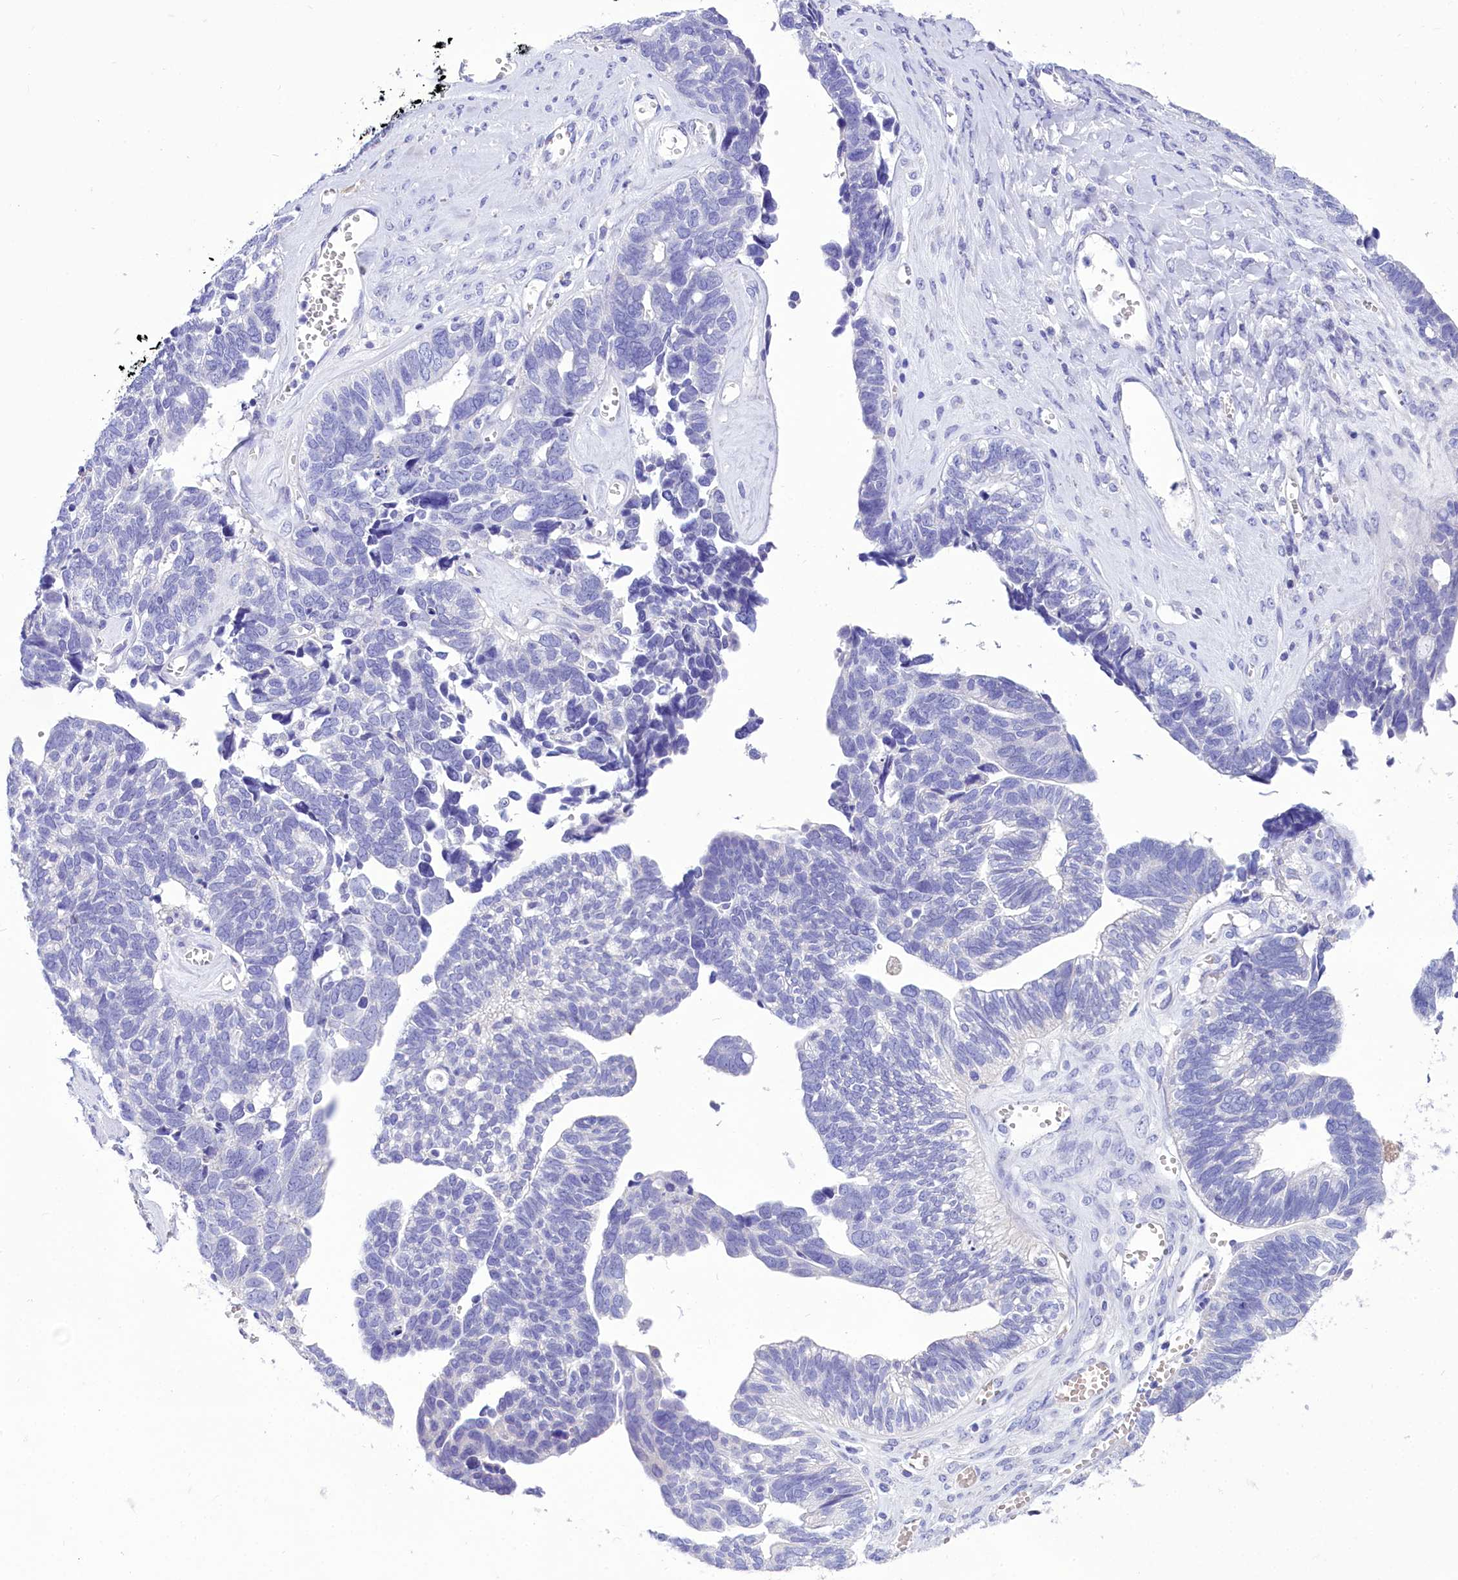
{"staining": {"intensity": "negative", "quantity": "none", "location": "none"}, "tissue": "ovarian cancer", "cell_type": "Tumor cells", "image_type": "cancer", "snomed": [{"axis": "morphology", "description": "Cystadenocarcinoma, serous, NOS"}, {"axis": "topography", "description": "Ovary"}], "caption": "The immunohistochemistry image has no significant positivity in tumor cells of ovarian cancer tissue. (DAB (3,3'-diaminobenzidine) immunohistochemistry visualized using brightfield microscopy, high magnification).", "gene": "TTC36", "patient": {"sex": "female", "age": 79}}